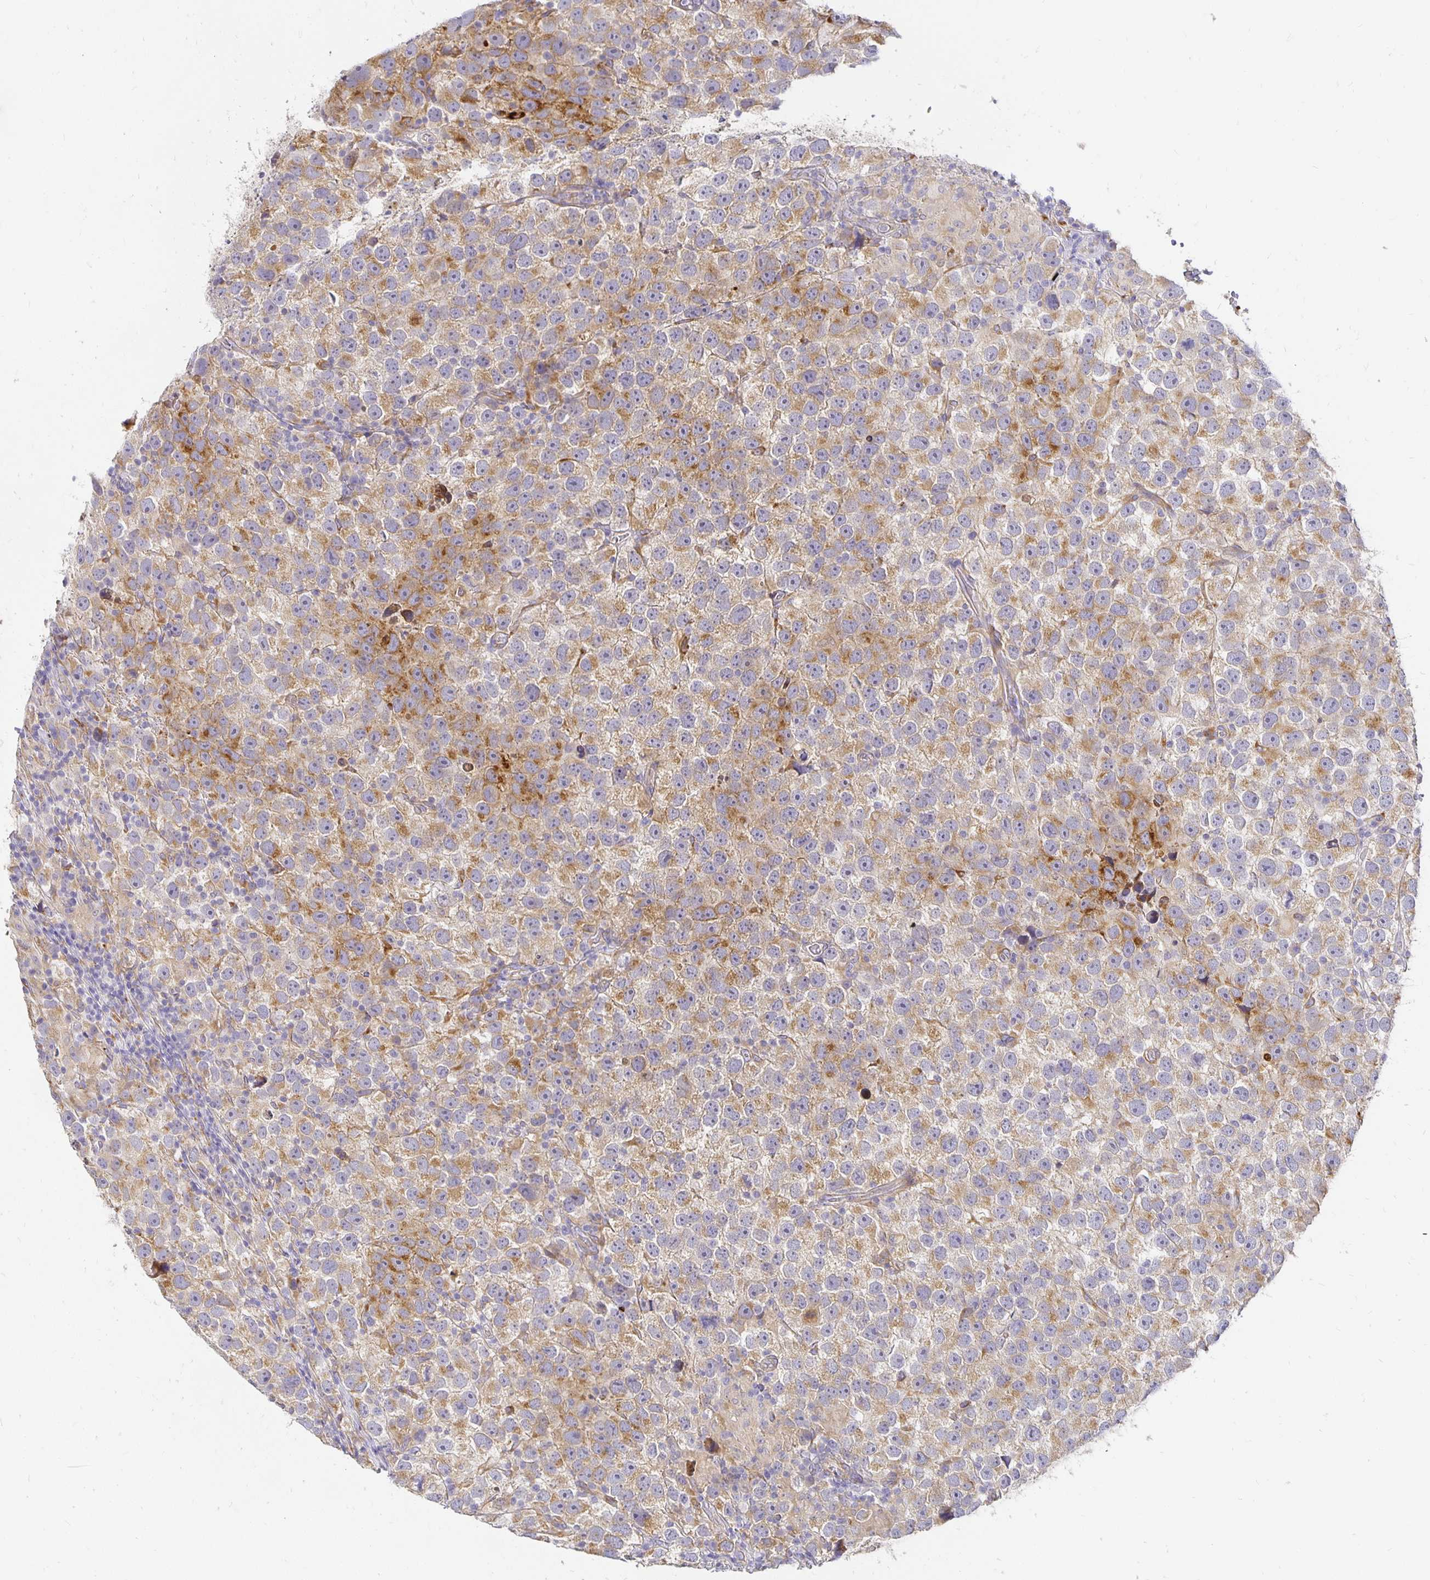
{"staining": {"intensity": "moderate", "quantity": "25%-75%", "location": "cytoplasmic/membranous"}, "tissue": "testis cancer", "cell_type": "Tumor cells", "image_type": "cancer", "snomed": [{"axis": "morphology", "description": "Seminoma, NOS"}, {"axis": "topography", "description": "Testis"}], "caption": "Human seminoma (testis) stained with a protein marker reveals moderate staining in tumor cells.", "gene": "PLOD1", "patient": {"sex": "male", "age": 26}}